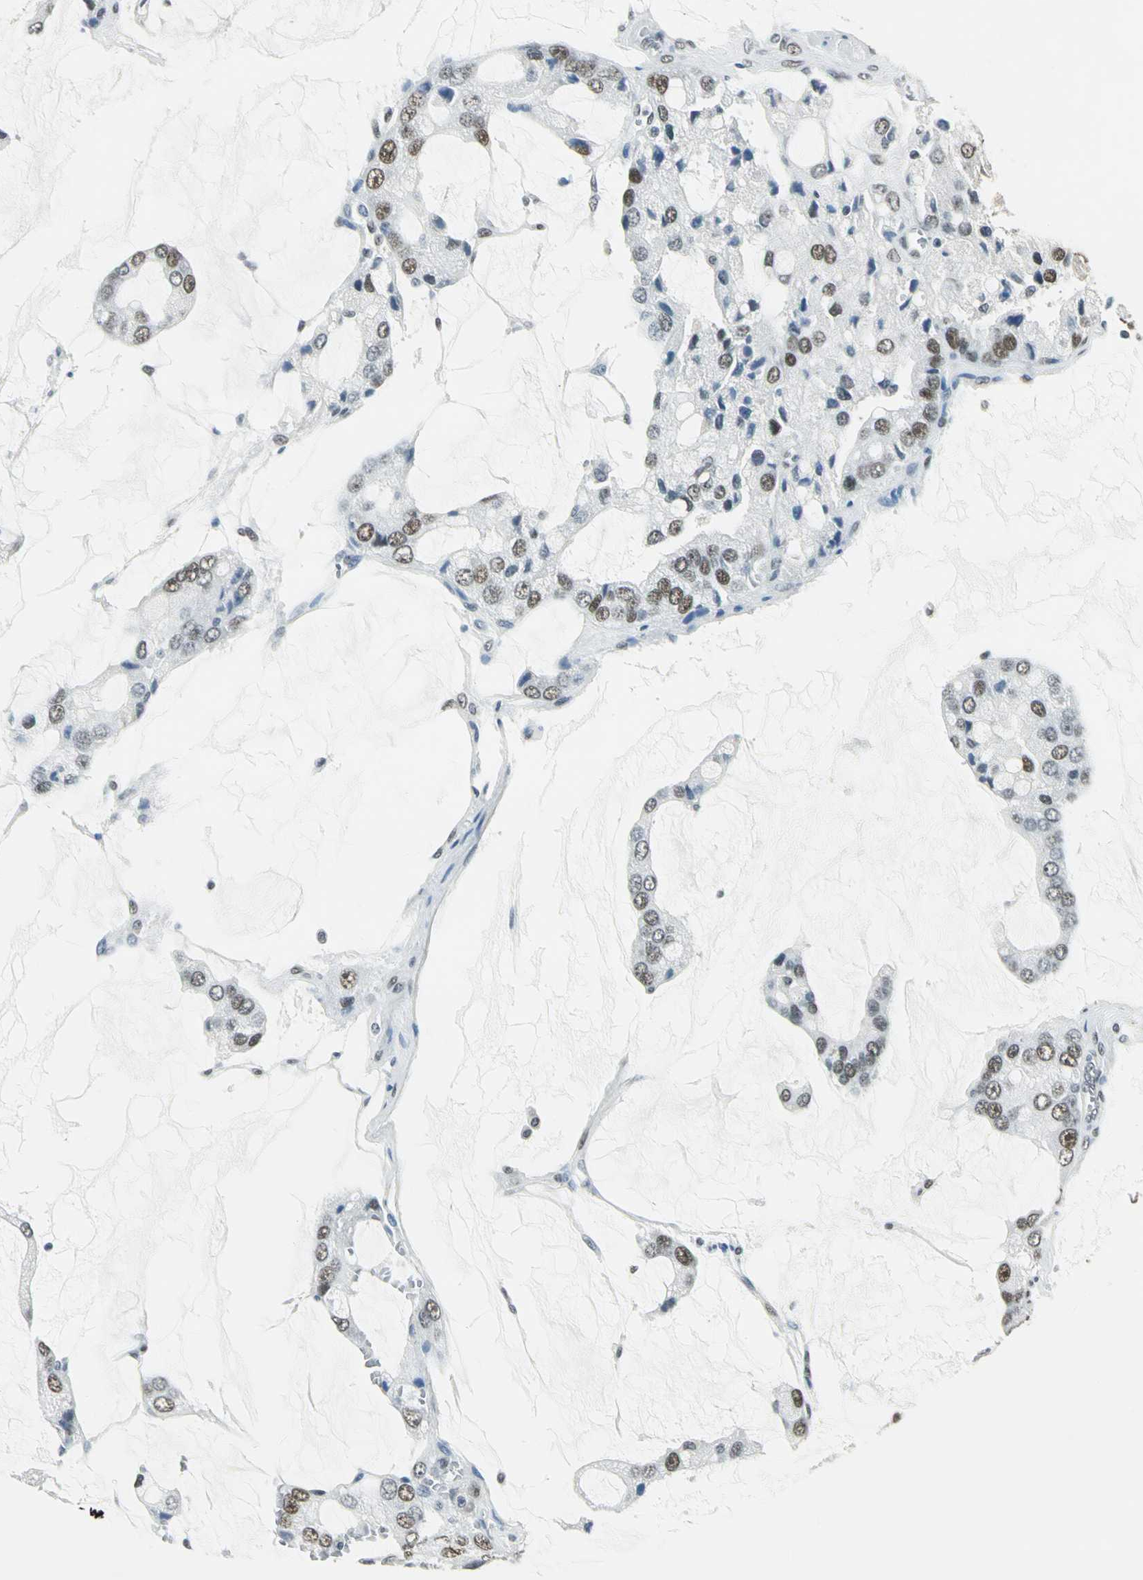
{"staining": {"intensity": "moderate", "quantity": ">75%", "location": "nuclear"}, "tissue": "prostate cancer", "cell_type": "Tumor cells", "image_type": "cancer", "snomed": [{"axis": "morphology", "description": "Adenocarcinoma, High grade"}, {"axis": "topography", "description": "Prostate"}], "caption": "A micrograph of prostate cancer stained for a protein shows moderate nuclear brown staining in tumor cells.", "gene": "ADNP", "patient": {"sex": "male", "age": 67}}